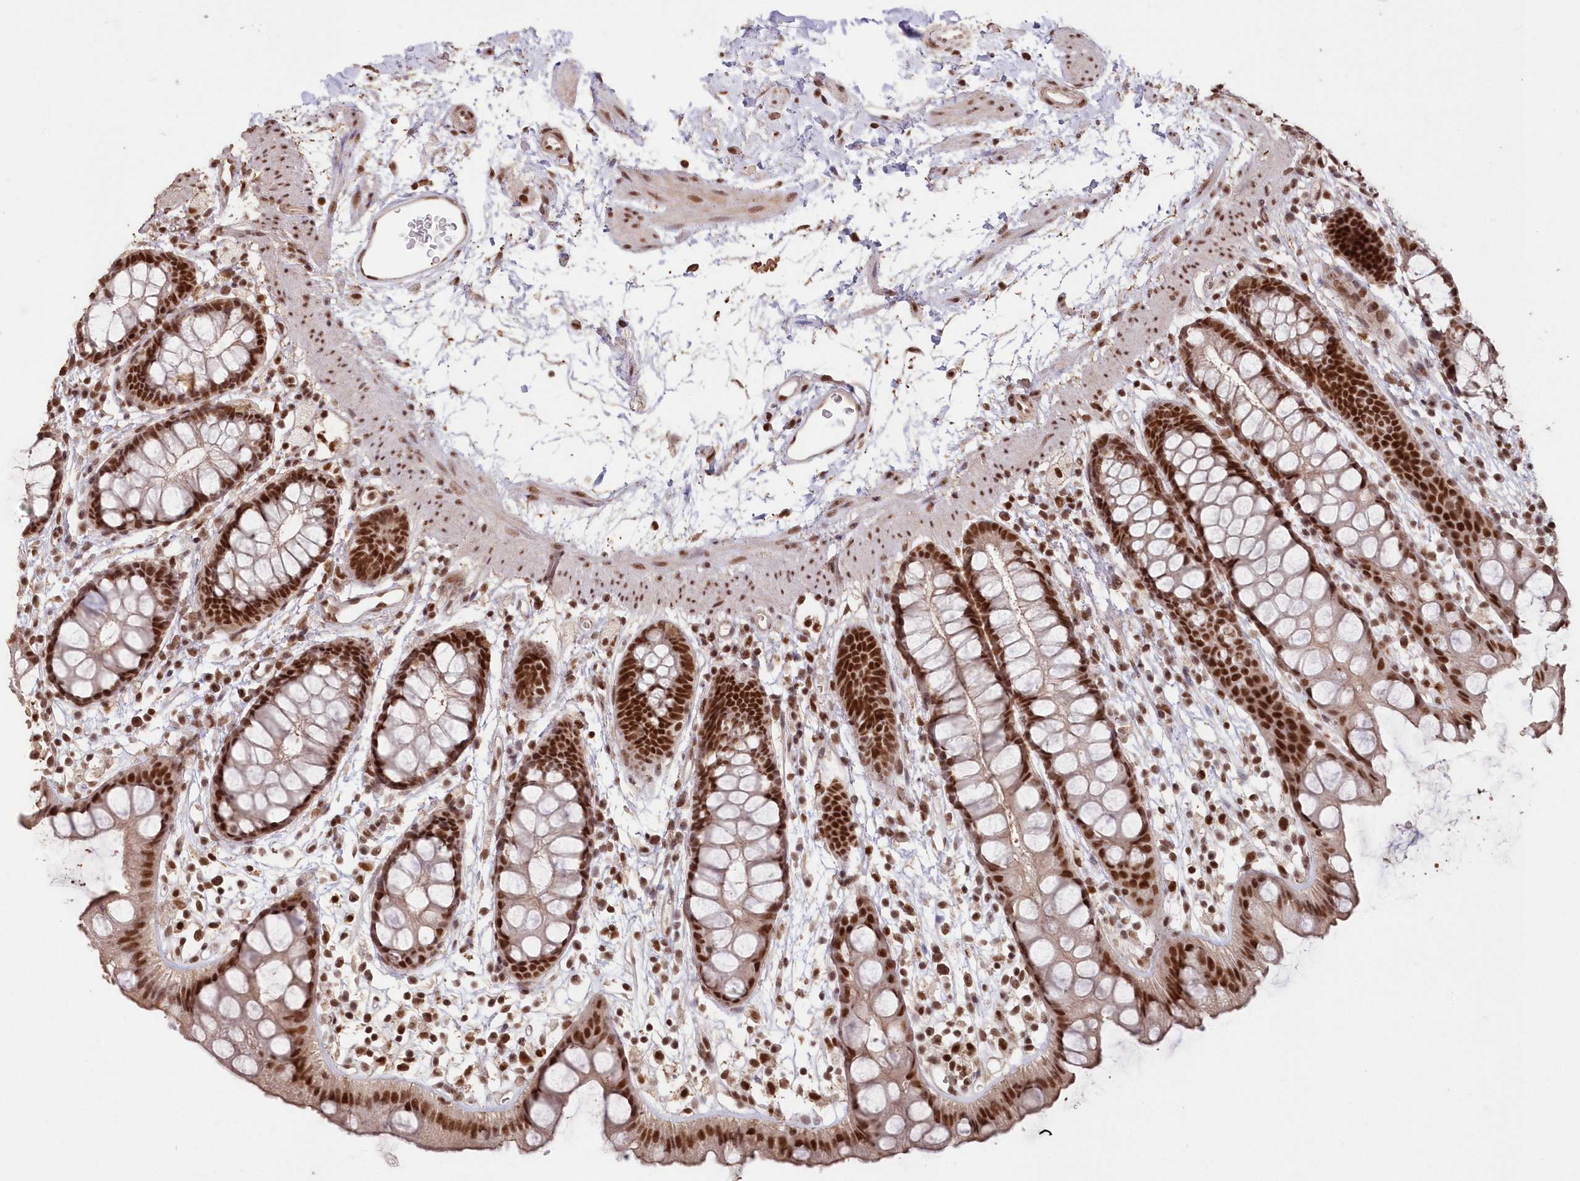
{"staining": {"intensity": "strong", "quantity": ">75%", "location": "nuclear"}, "tissue": "rectum", "cell_type": "Glandular cells", "image_type": "normal", "snomed": [{"axis": "morphology", "description": "Normal tissue, NOS"}, {"axis": "topography", "description": "Rectum"}], "caption": "Strong nuclear staining for a protein is present in about >75% of glandular cells of unremarkable rectum using immunohistochemistry (IHC).", "gene": "PDS5A", "patient": {"sex": "female", "age": 65}}